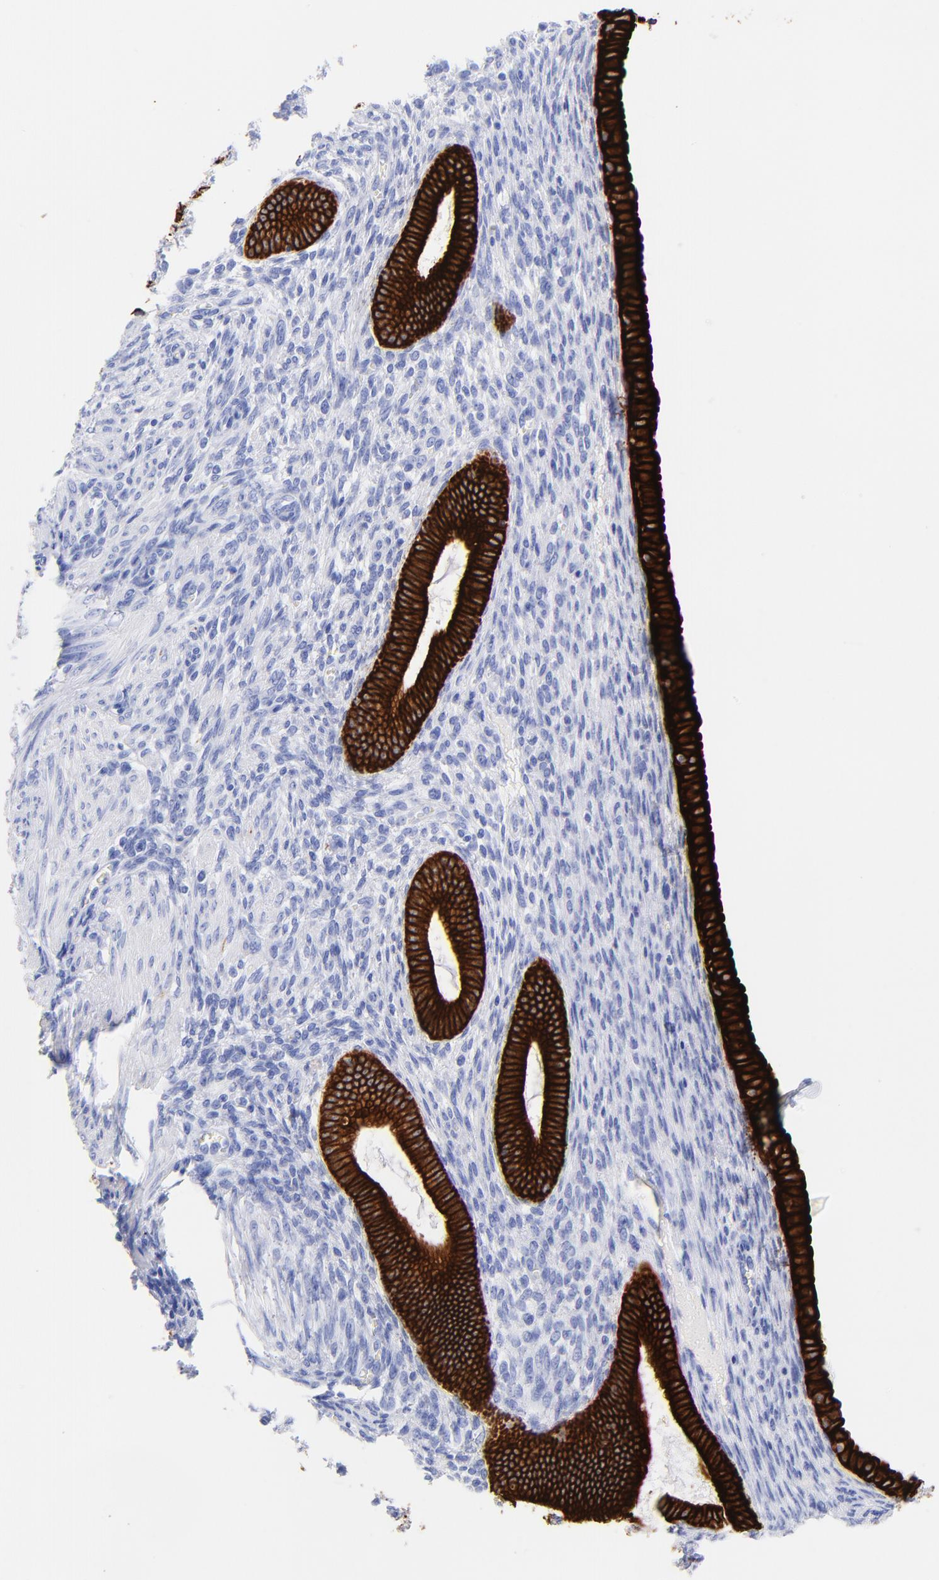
{"staining": {"intensity": "negative", "quantity": "none", "location": "none"}, "tissue": "endometrium", "cell_type": "Cells in endometrial stroma", "image_type": "normal", "snomed": [{"axis": "morphology", "description": "Normal tissue, NOS"}, {"axis": "topography", "description": "Endometrium"}], "caption": "High power microscopy image of an immunohistochemistry (IHC) micrograph of benign endometrium, revealing no significant expression in cells in endometrial stroma. (DAB (3,3'-diaminobenzidine) immunohistochemistry with hematoxylin counter stain).", "gene": "KRT19", "patient": {"sex": "female", "age": 72}}